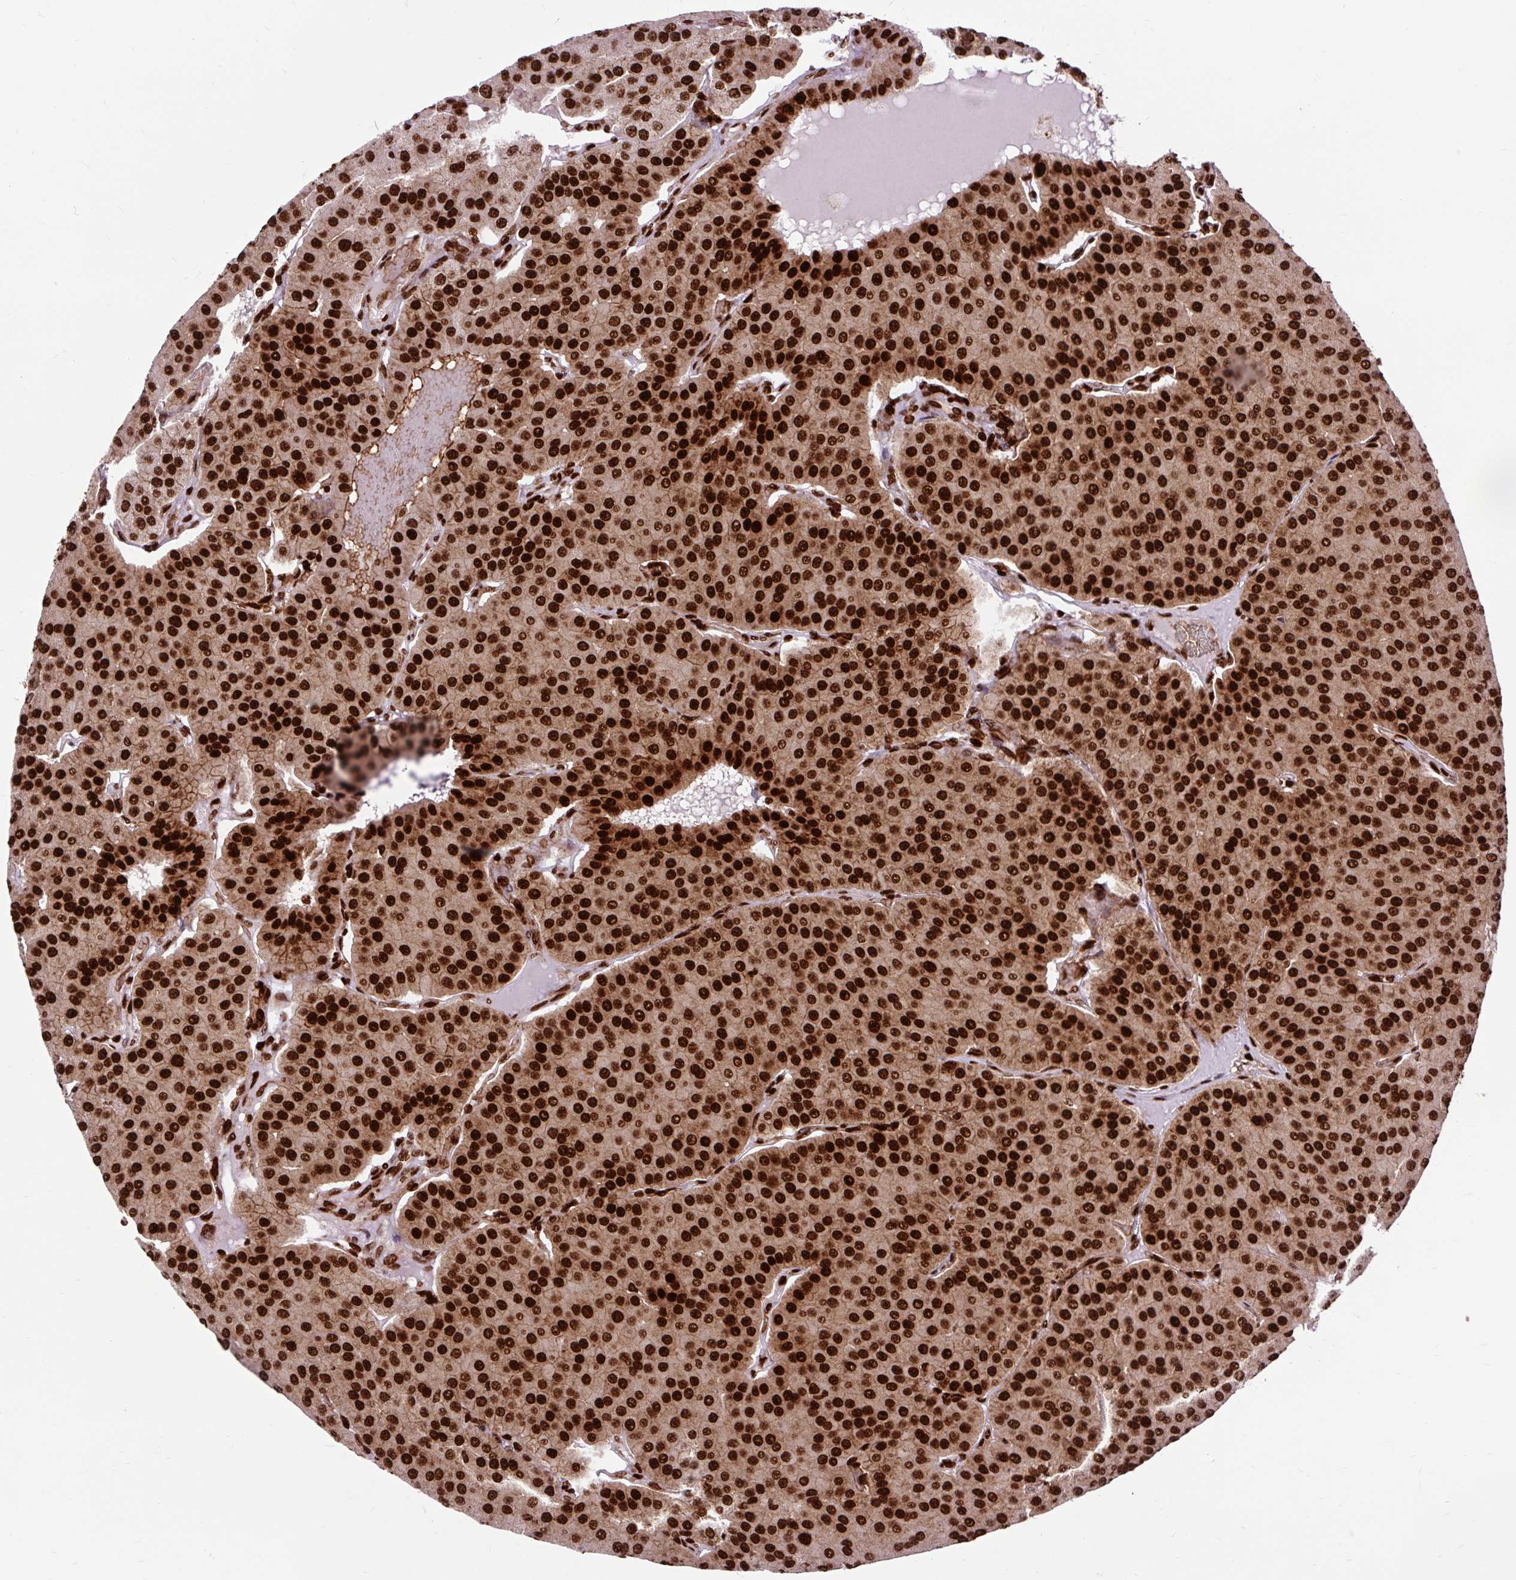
{"staining": {"intensity": "strong", "quantity": ">75%", "location": "nuclear"}, "tissue": "parathyroid gland", "cell_type": "Glandular cells", "image_type": "normal", "snomed": [{"axis": "morphology", "description": "Normal tissue, NOS"}, {"axis": "morphology", "description": "Adenoma, NOS"}, {"axis": "topography", "description": "Parathyroid gland"}], "caption": "Glandular cells reveal high levels of strong nuclear staining in approximately >75% of cells in unremarkable human parathyroid gland.", "gene": "FUS", "patient": {"sex": "female", "age": 86}}